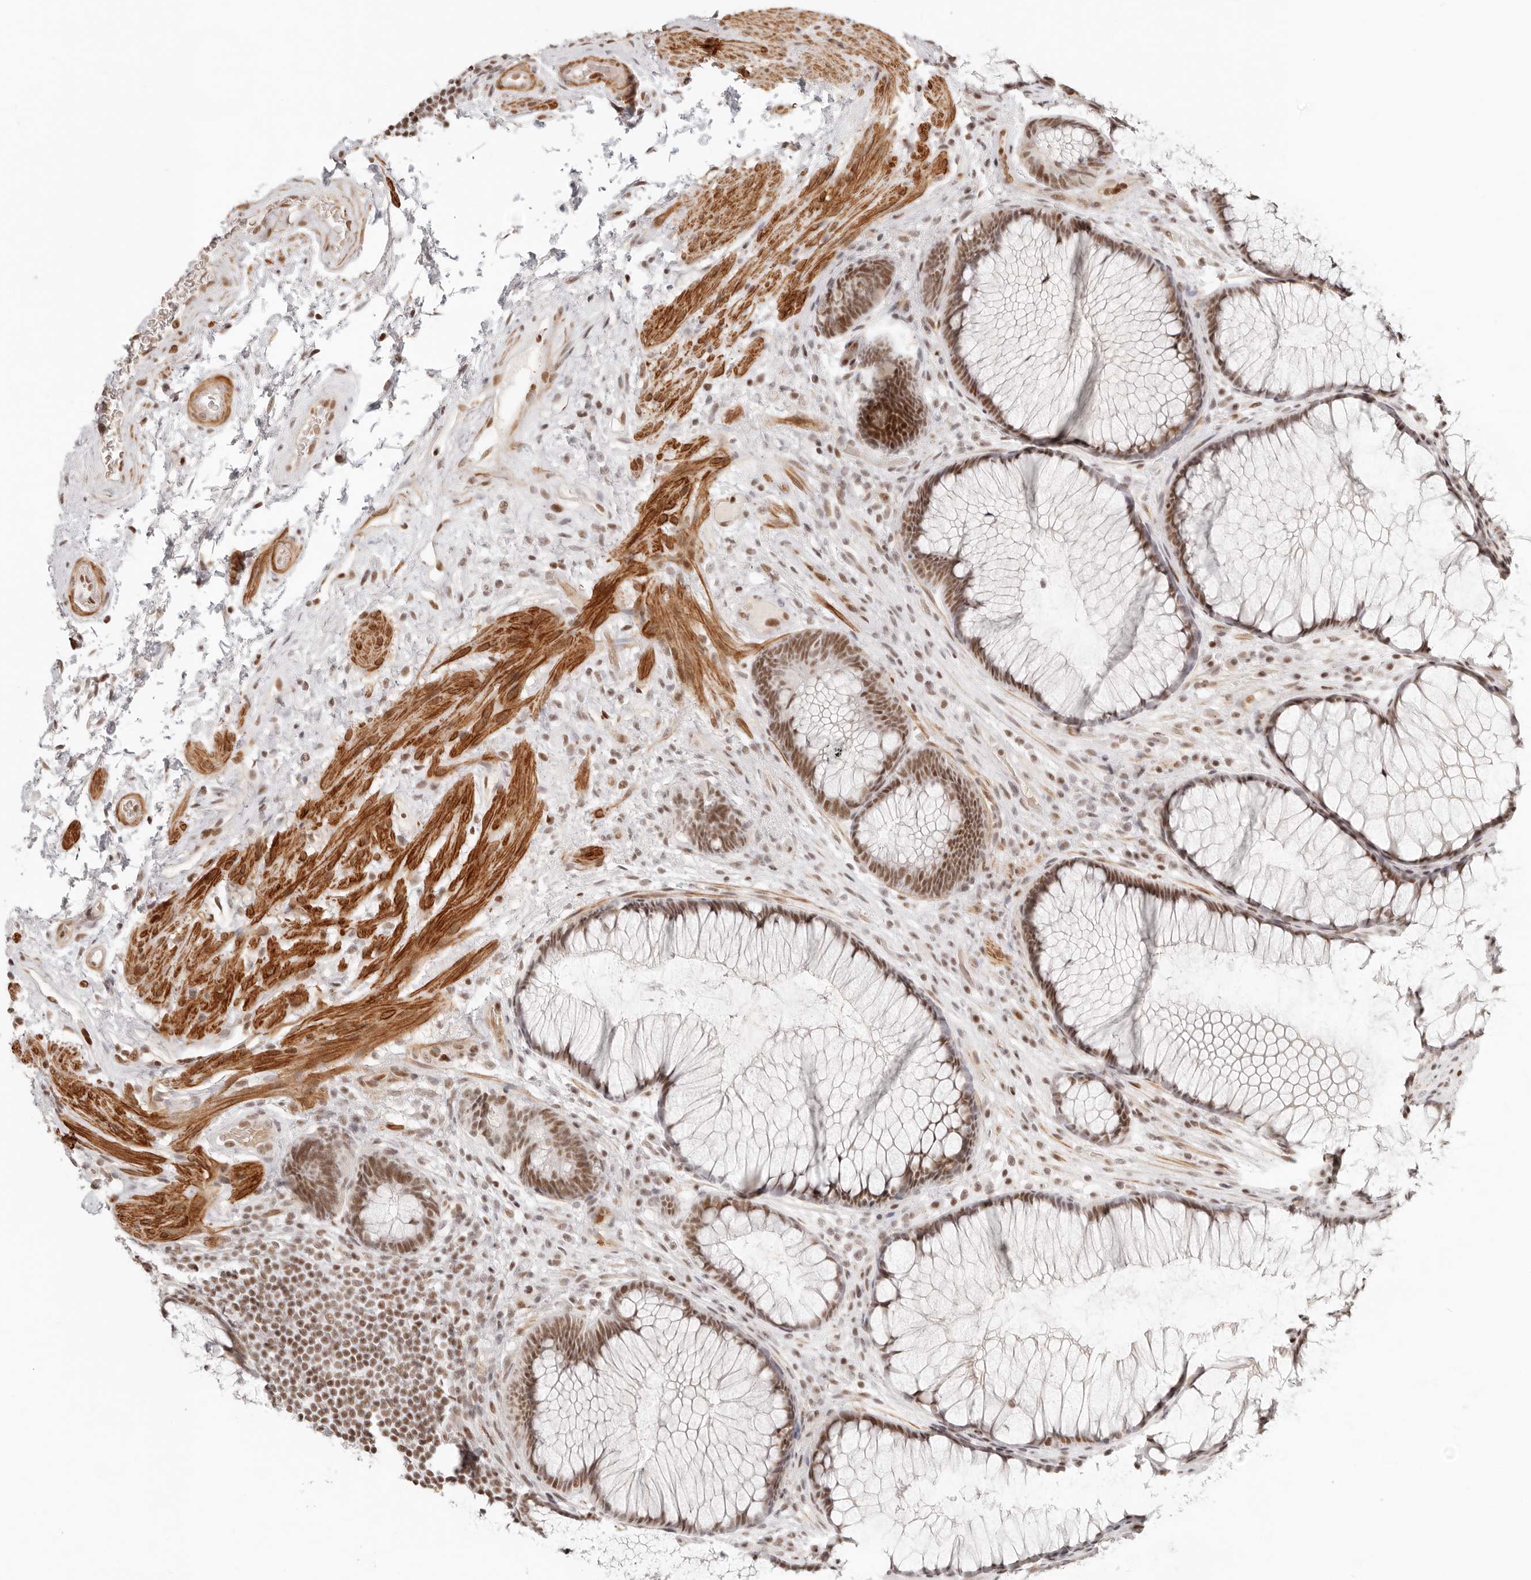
{"staining": {"intensity": "moderate", "quantity": ">75%", "location": "nuclear"}, "tissue": "rectum", "cell_type": "Glandular cells", "image_type": "normal", "snomed": [{"axis": "morphology", "description": "Normal tissue, NOS"}, {"axis": "topography", "description": "Rectum"}], "caption": "A micrograph showing moderate nuclear positivity in about >75% of glandular cells in benign rectum, as visualized by brown immunohistochemical staining.", "gene": "GABPA", "patient": {"sex": "male", "age": 51}}